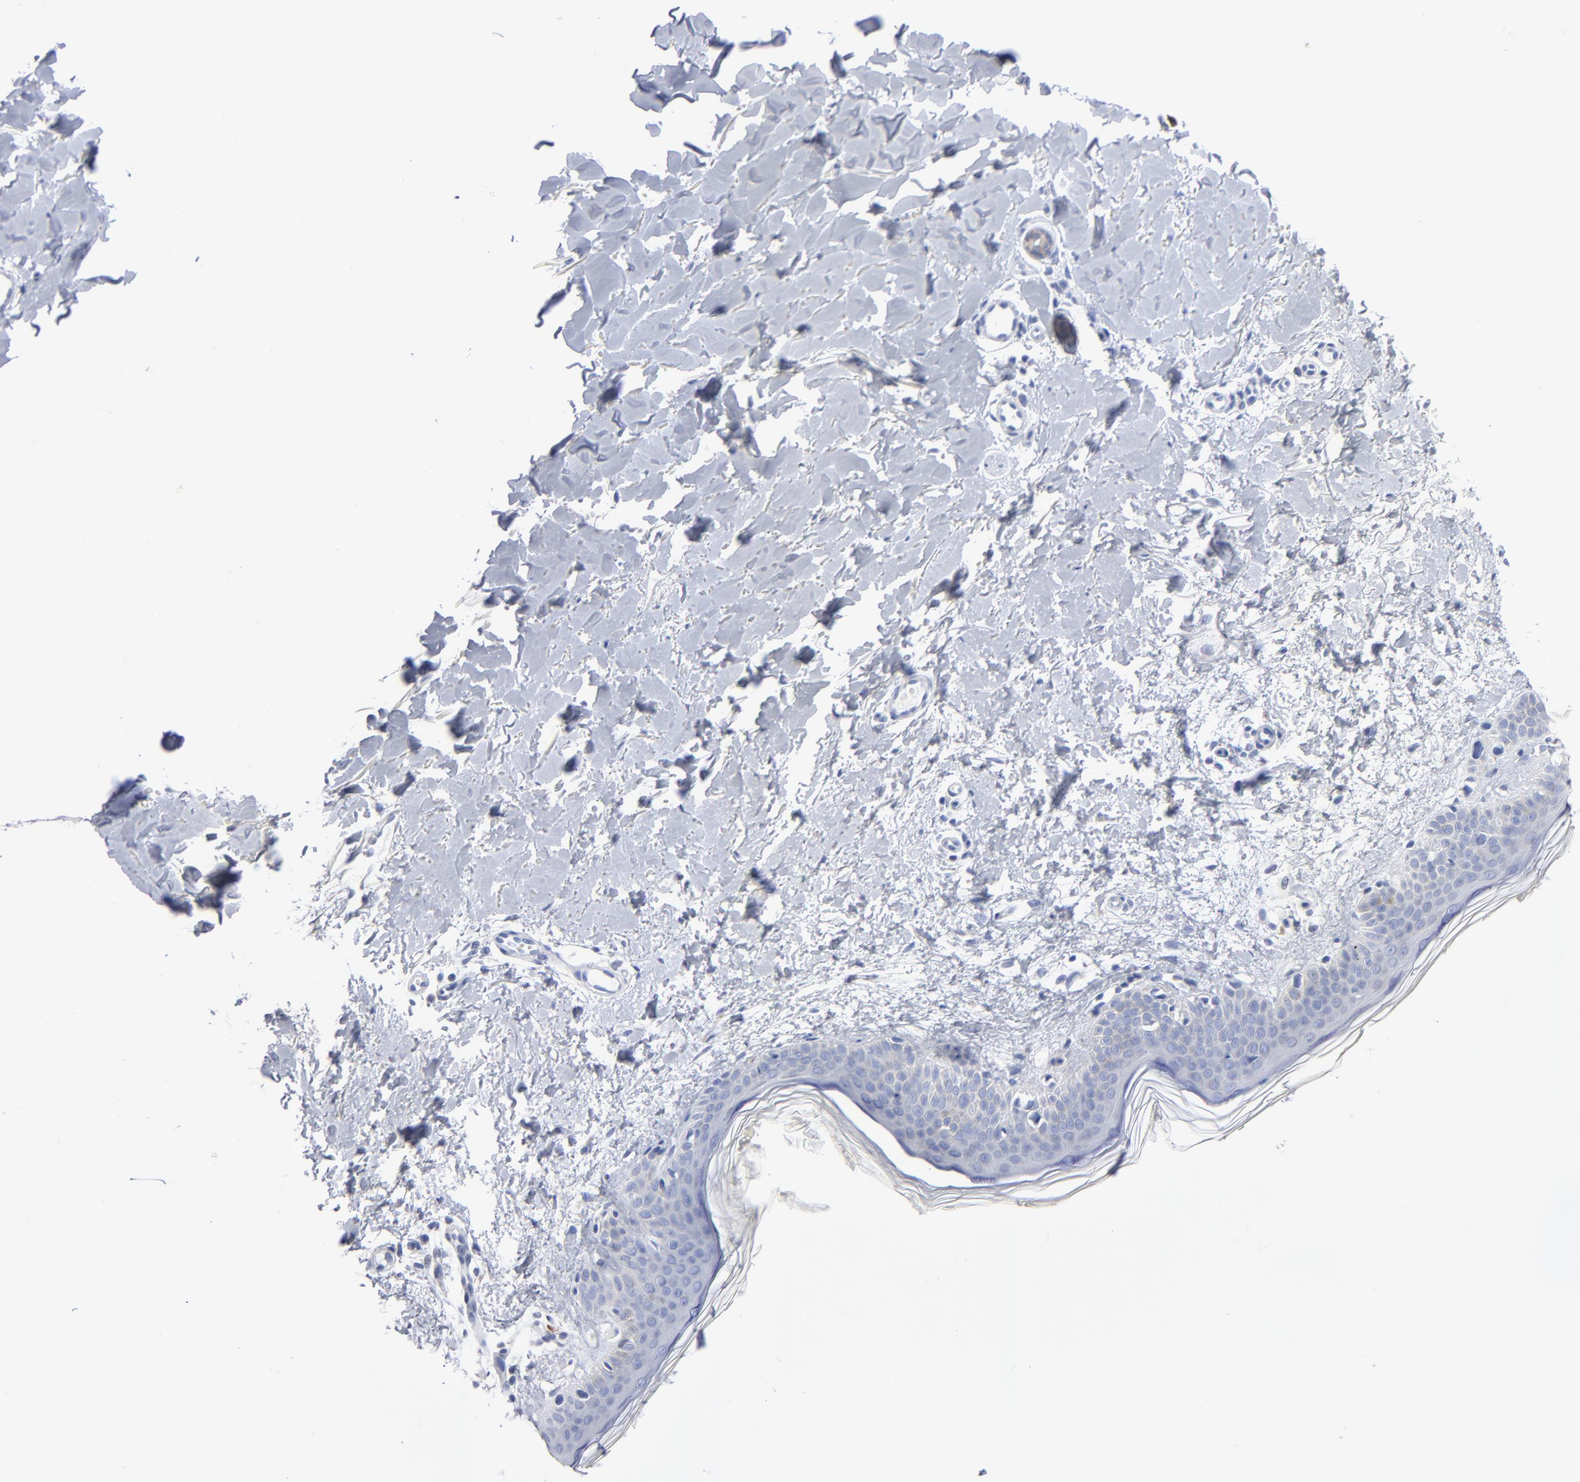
{"staining": {"intensity": "negative", "quantity": "none", "location": "none"}, "tissue": "skin", "cell_type": "Fibroblasts", "image_type": "normal", "snomed": [{"axis": "morphology", "description": "Normal tissue, NOS"}, {"axis": "topography", "description": "Skin"}], "caption": "DAB (3,3'-diaminobenzidine) immunohistochemical staining of normal human skin exhibits no significant staining in fibroblasts.", "gene": "CHCHD10", "patient": {"sex": "female", "age": 56}}